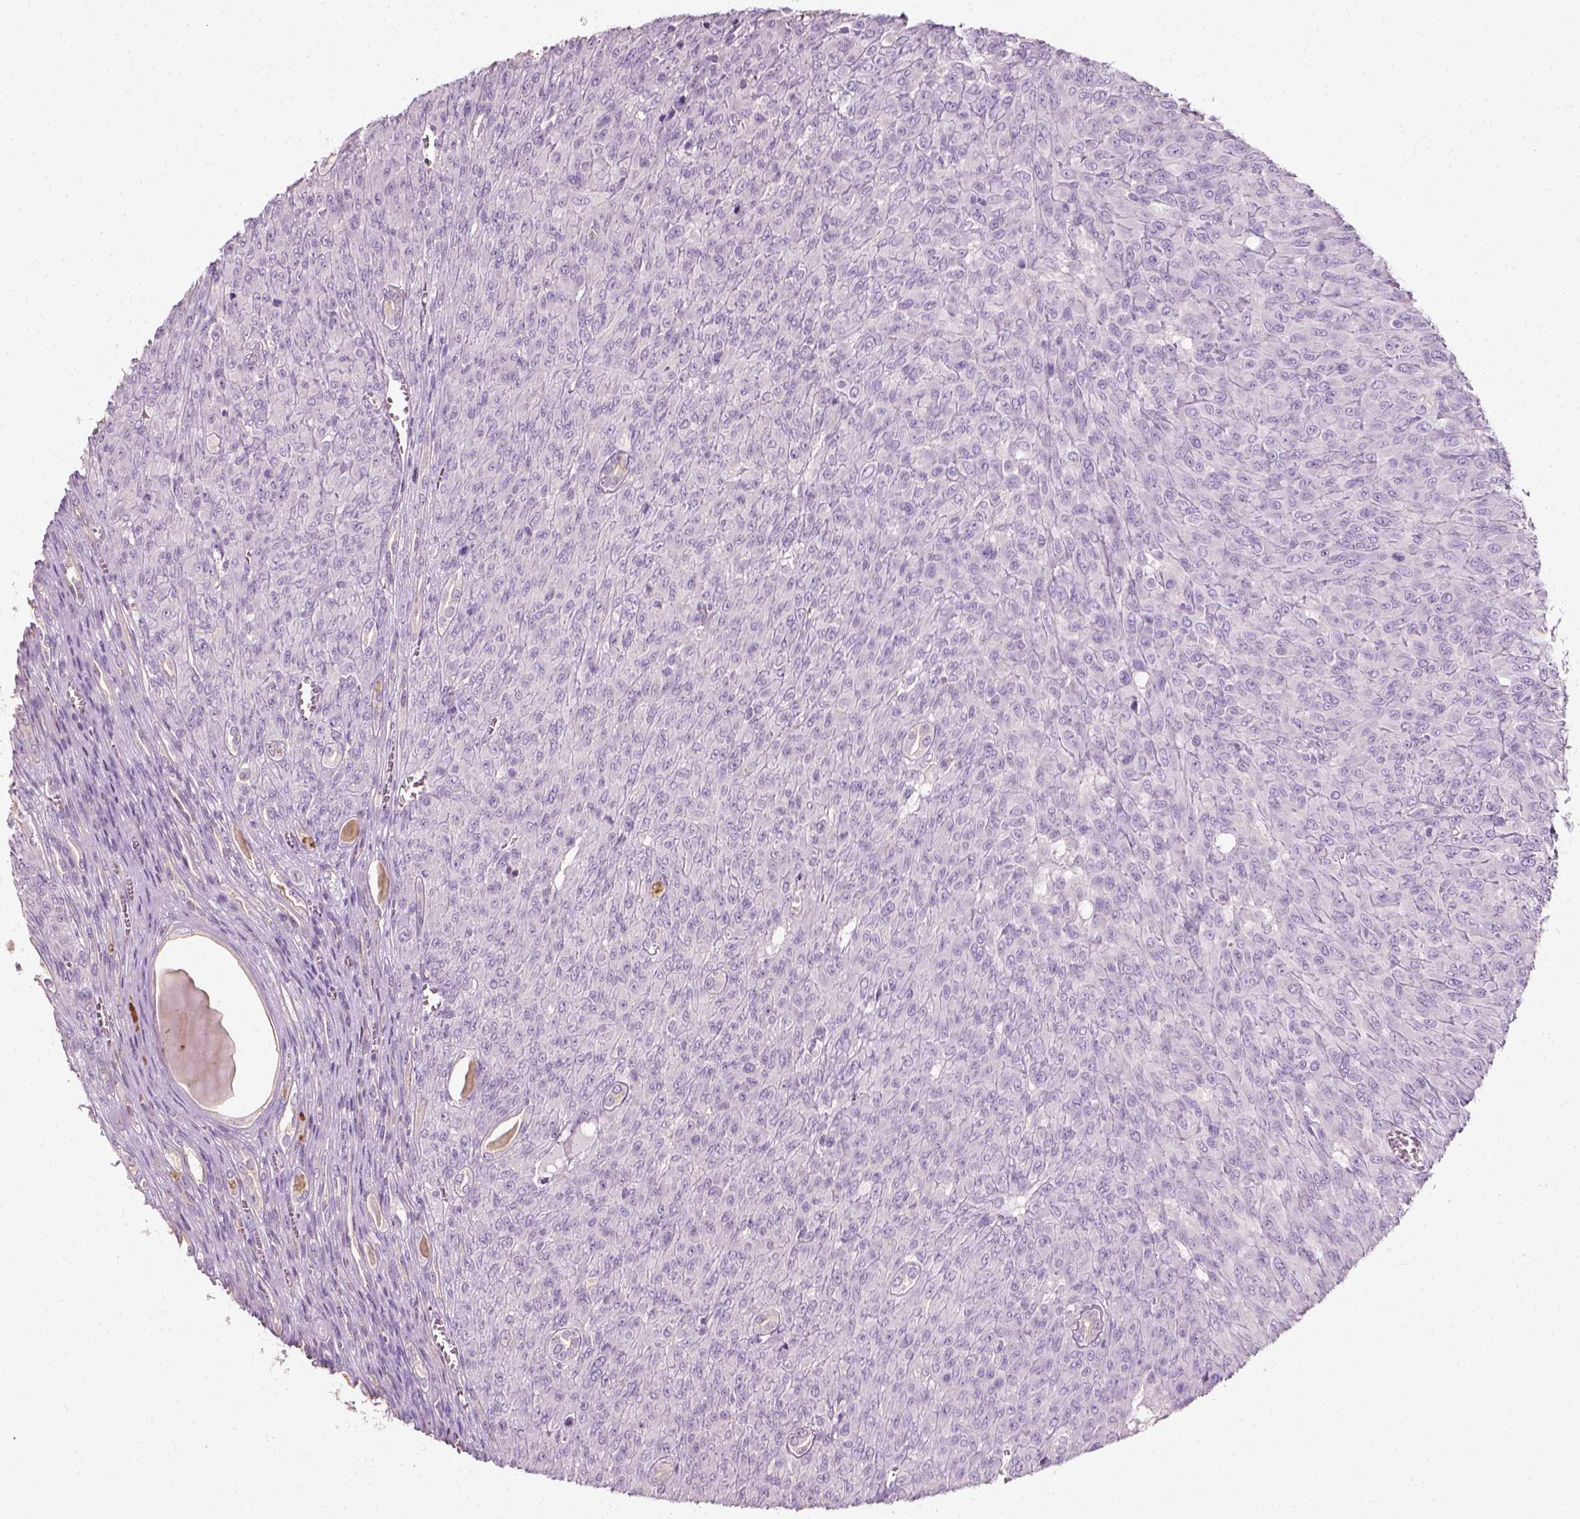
{"staining": {"intensity": "negative", "quantity": "none", "location": "none"}, "tissue": "renal cancer", "cell_type": "Tumor cells", "image_type": "cancer", "snomed": [{"axis": "morphology", "description": "Adenocarcinoma, NOS"}, {"axis": "topography", "description": "Kidney"}], "caption": "Immunohistochemistry (IHC) of adenocarcinoma (renal) exhibits no positivity in tumor cells. (Brightfield microscopy of DAB (3,3'-diaminobenzidine) immunohistochemistry at high magnification).", "gene": "DHCR24", "patient": {"sex": "male", "age": 58}}